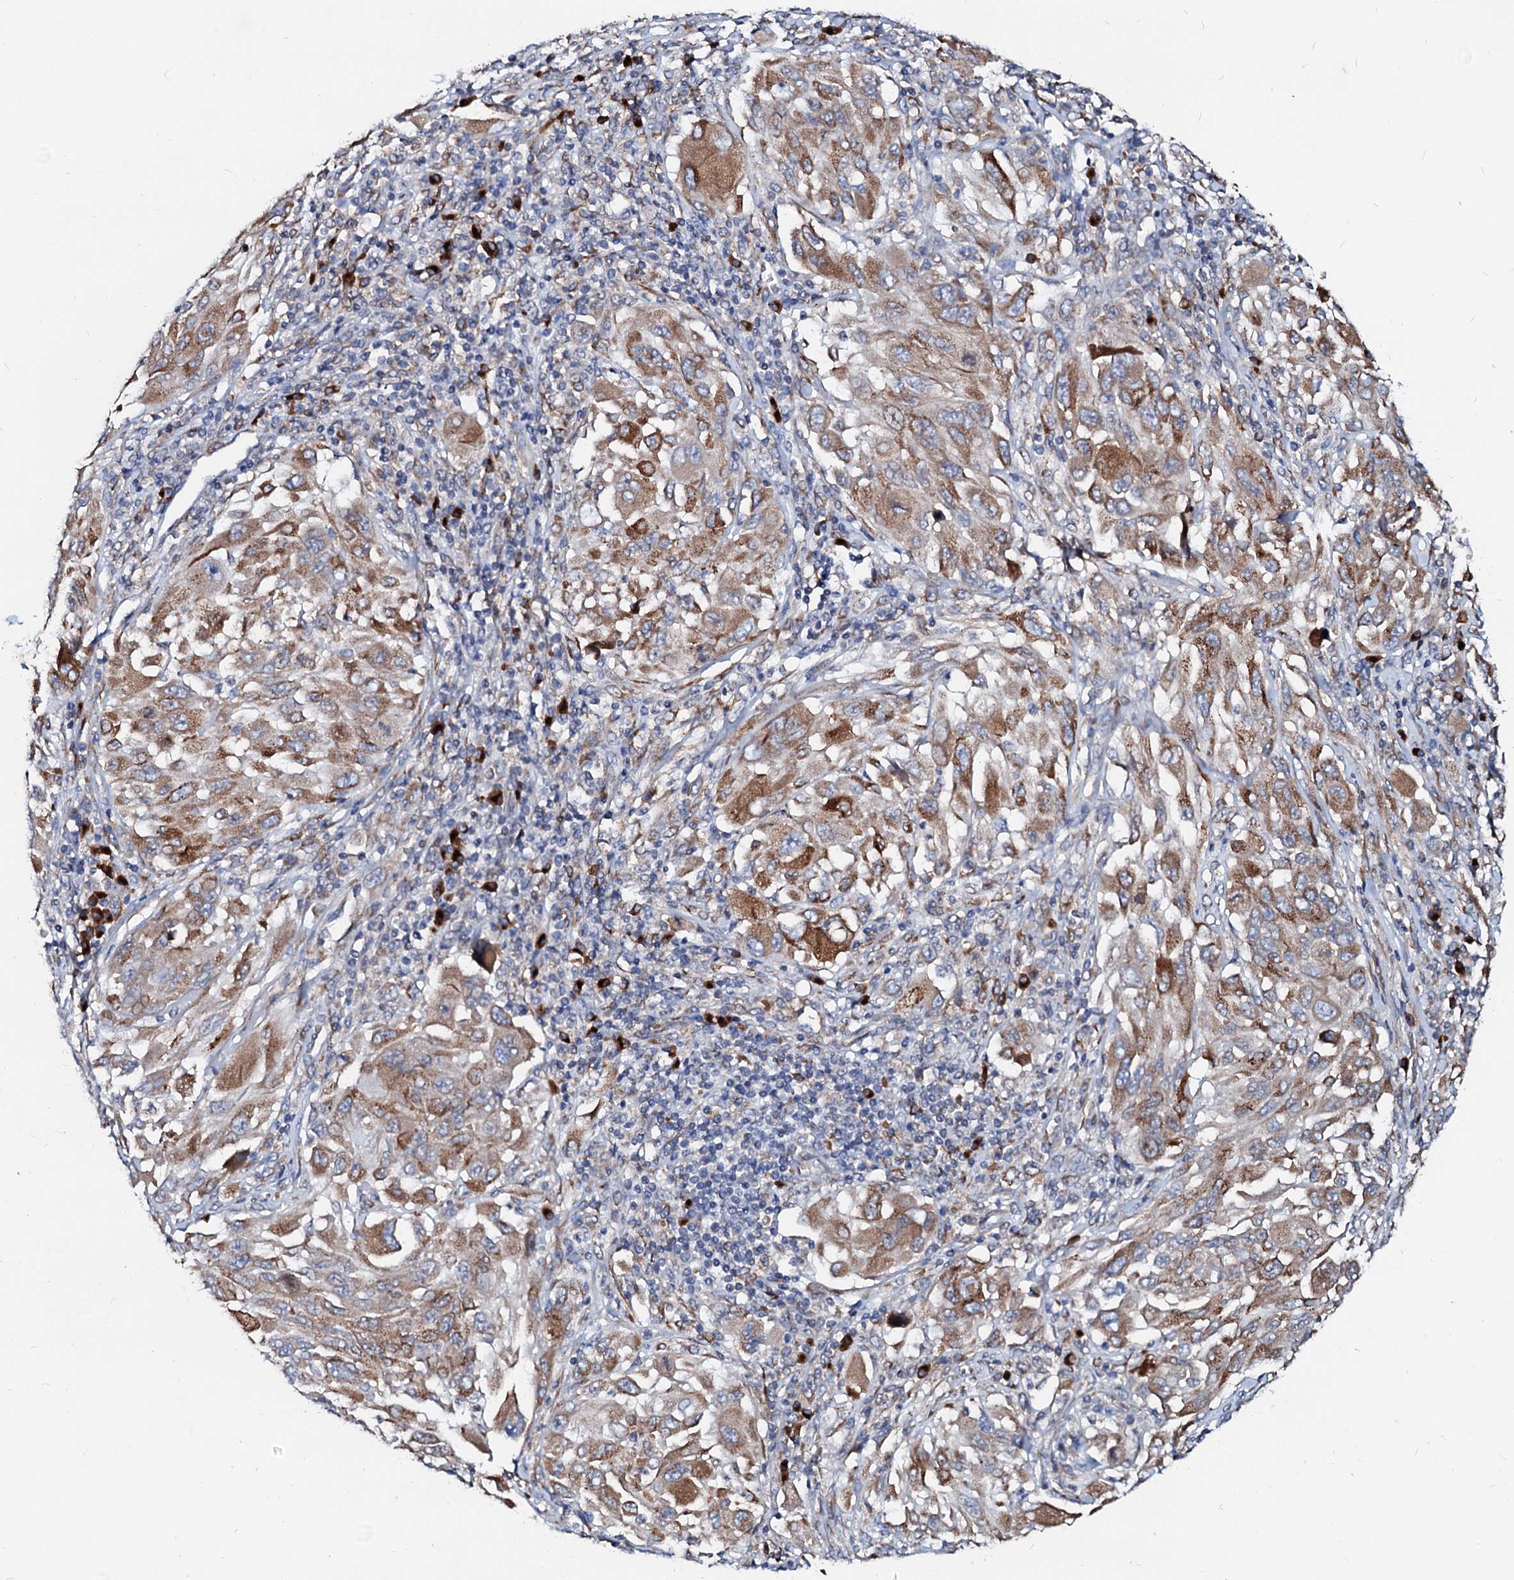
{"staining": {"intensity": "moderate", "quantity": ">75%", "location": "cytoplasmic/membranous"}, "tissue": "melanoma", "cell_type": "Tumor cells", "image_type": "cancer", "snomed": [{"axis": "morphology", "description": "Malignant melanoma, NOS"}, {"axis": "topography", "description": "Skin"}], "caption": "Protein positivity by immunohistochemistry (IHC) displays moderate cytoplasmic/membranous positivity in approximately >75% of tumor cells in melanoma. The staining was performed using DAB to visualize the protein expression in brown, while the nuclei were stained in blue with hematoxylin (Magnification: 20x).", "gene": "LMAN1", "patient": {"sex": "female", "age": 91}}